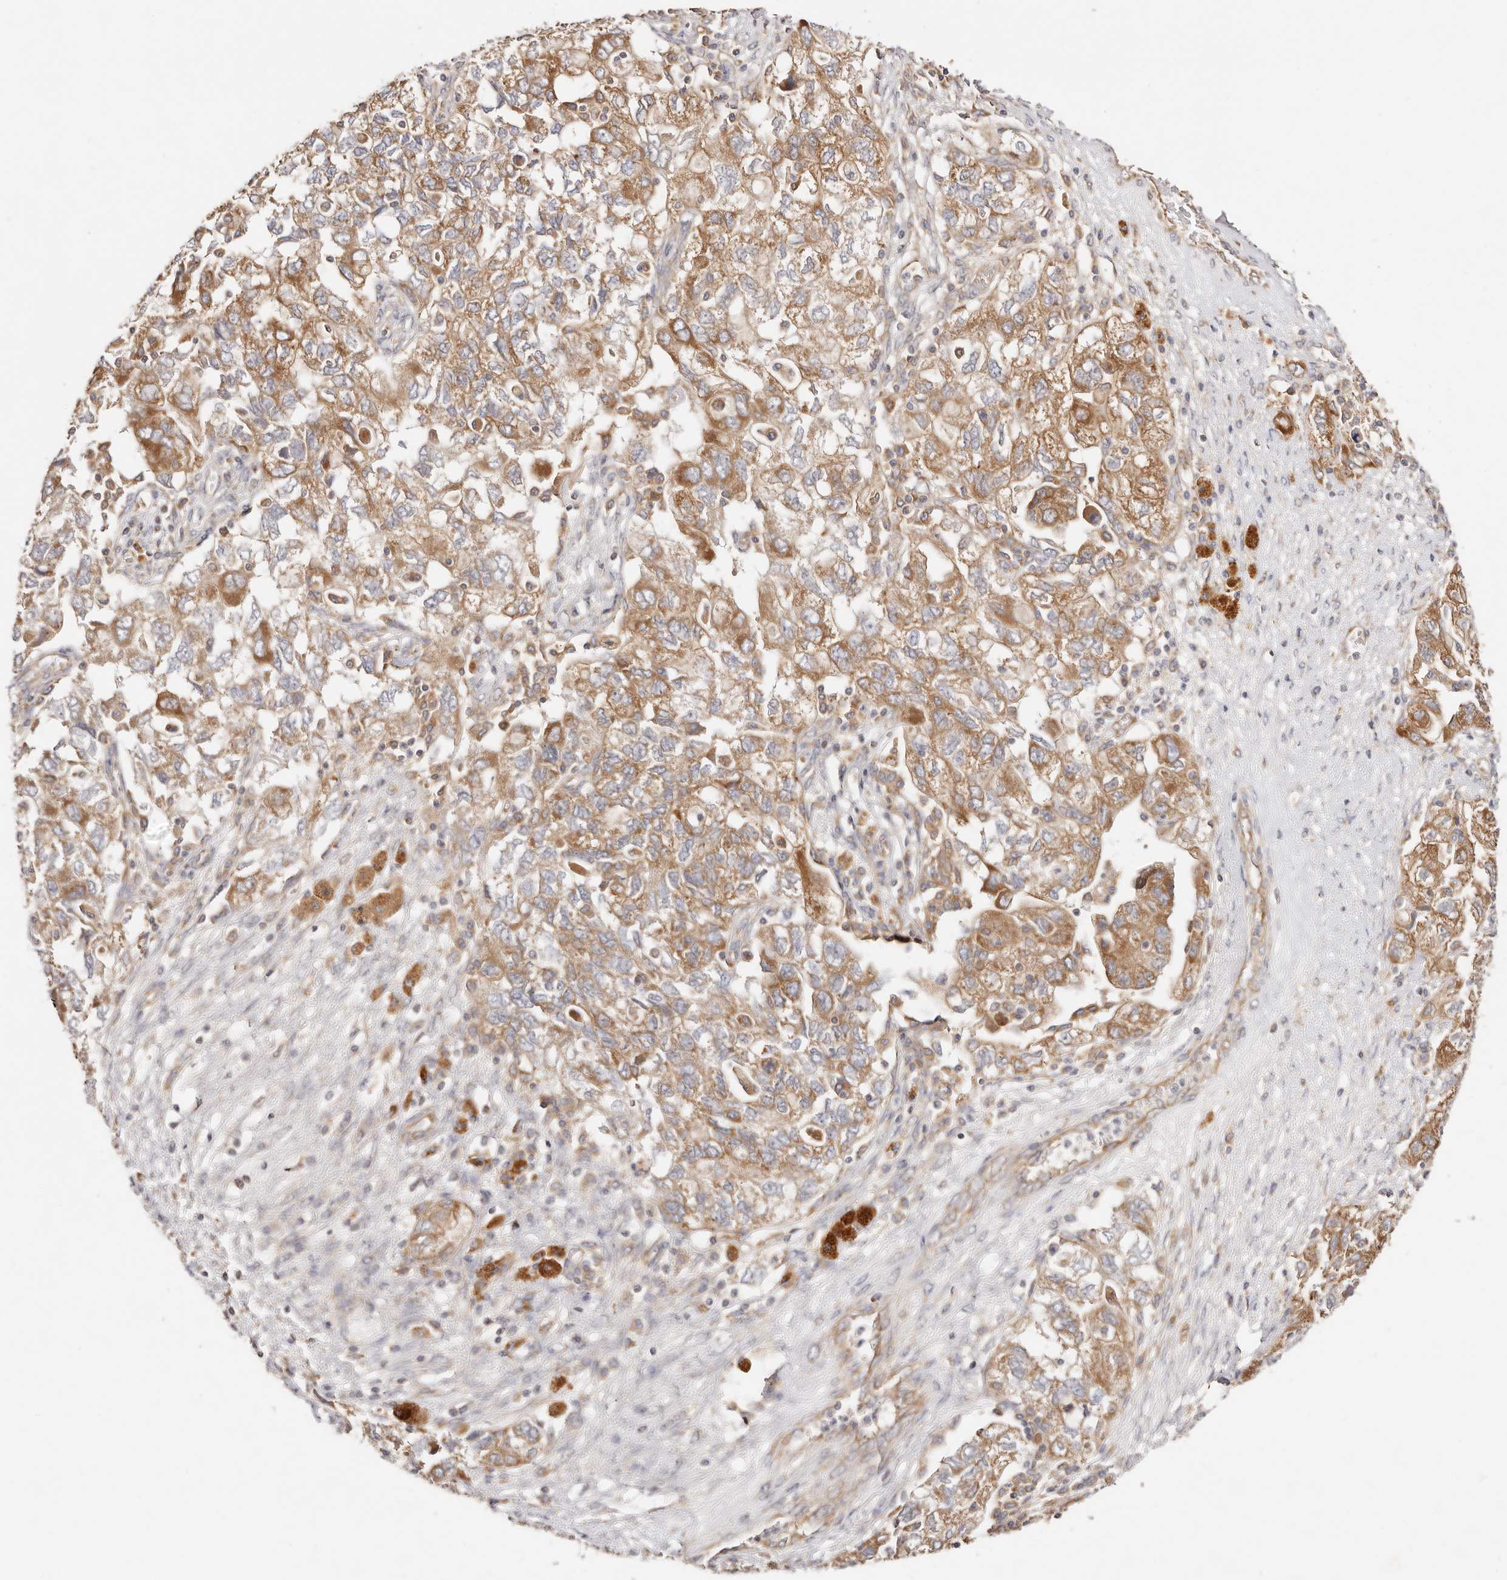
{"staining": {"intensity": "moderate", "quantity": ">75%", "location": "cytoplasmic/membranous"}, "tissue": "ovarian cancer", "cell_type": "Tumor cells", "image_type": "cancer", "snomed": [{"axis": "morphology", "description": "Carcinoma, NOS"}, {"axis": "morphology", "description": "Cystadenocarcinoma, serous, NOS"}, {"axis": "topography", "description": "Ovary"}], "caption": "Ovarian cancer (carcinoma) stained with a protein marker demonstrates moderate staining in tumor cells.", "gene": "GNA13", "patient": {"sex": "female", "age": 69}}